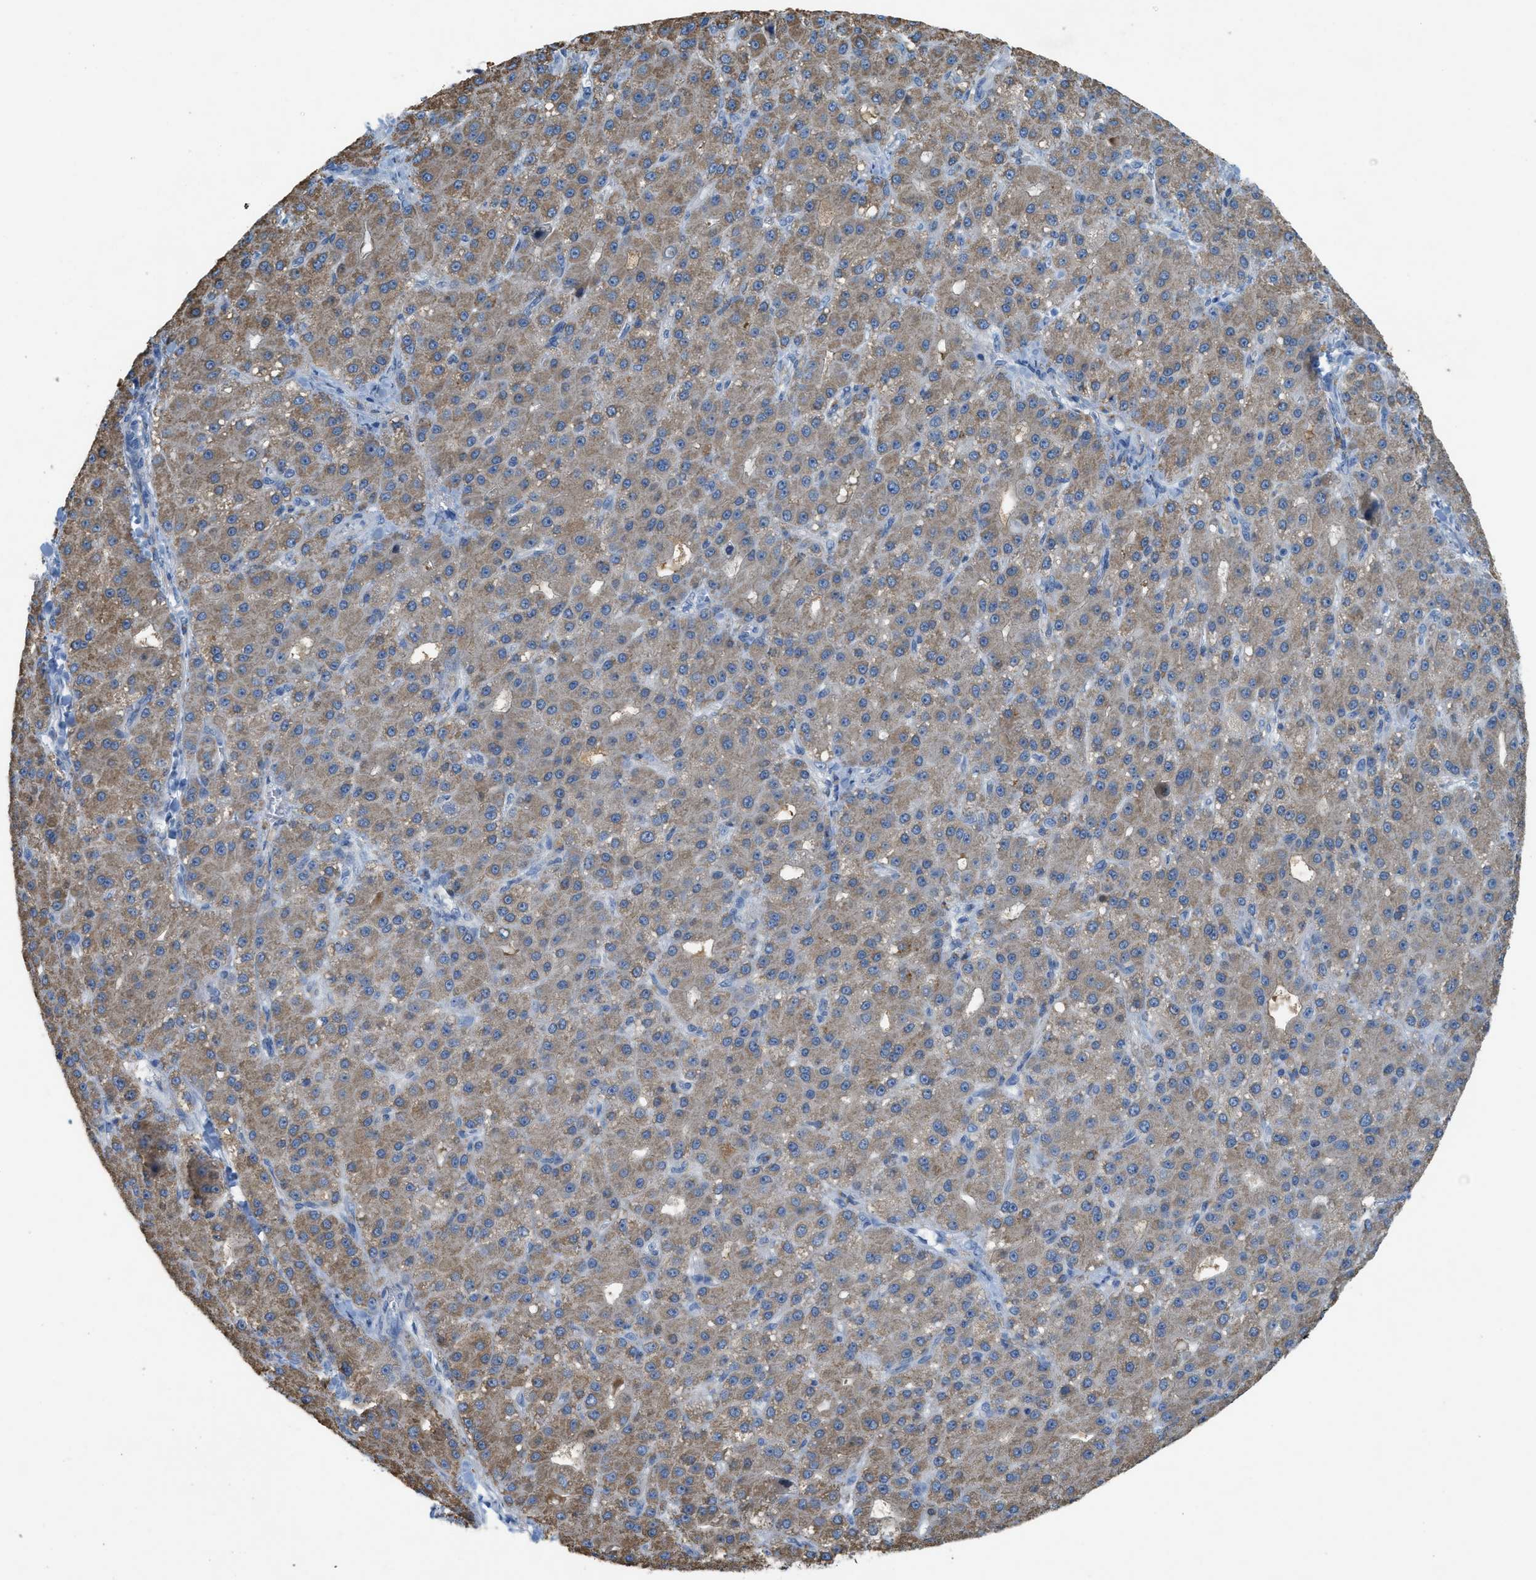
{"staining": {"intensity": "weak", "quantity": ">75%", "location": "cytoplasmic/membranous"}, "tissue": "liver cancer", "cell_type": "Tumor cells", "image_type": "cancer", "snomed": [{"axis": "morphology", "description": "Carcinoma, Hepatocellular, NOS"}, {"axis": "topography", "description": "Liver"}], "caption": "Immunohistochemical staining of liver cancer (hepatocellular carcinoma) shows low levels of weak cytoplasmic/membranous positivity in about >75% of tumor cells.", "gene": "CRB3", "patient": {"sex": "male", "age": 67}}